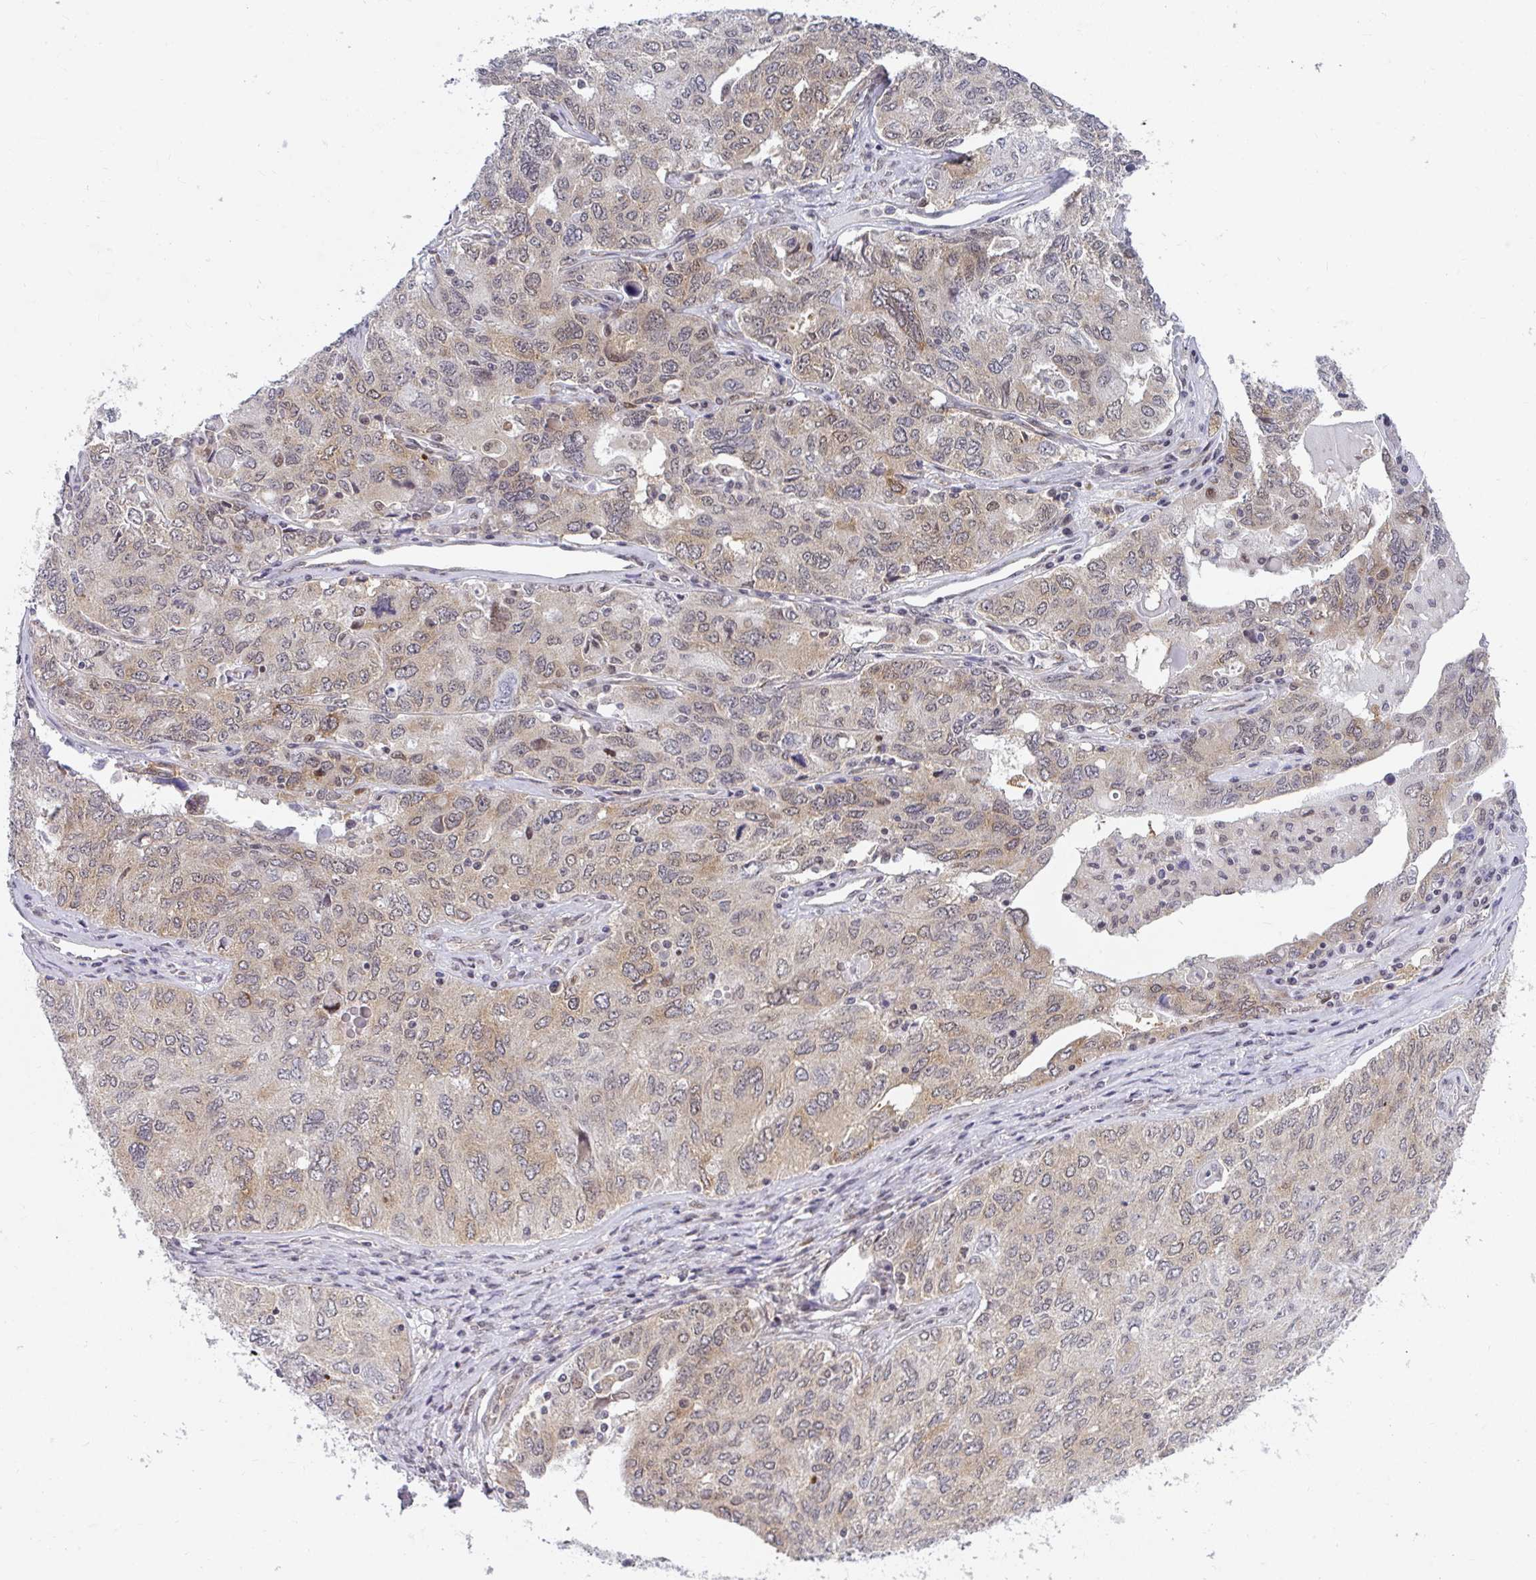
{"staining": {"intensity": "weak", "quantity": "25%-75%", "location": "cytoplasmic/membranous,nuclear"}, "tissue": "ovarian cancer", "cell_type": "Tumor cells", "image_type": "cancer", "snomed": [{"axis": "morphology", "description": "Carcinoma, endometroid"}, {"axis": "topography", "description": "Ovary"}], "caption": "This image demonstrates immunohistochemistry (IHC) staining of human ovarian endometroid carcinoma, with low weak cytoplasmic/membranous and nuclear expression in approximately 25%-75% of tumor cells.", "gene": "SYNCRIP", "patient": {"sex": "female", "age": 62}}